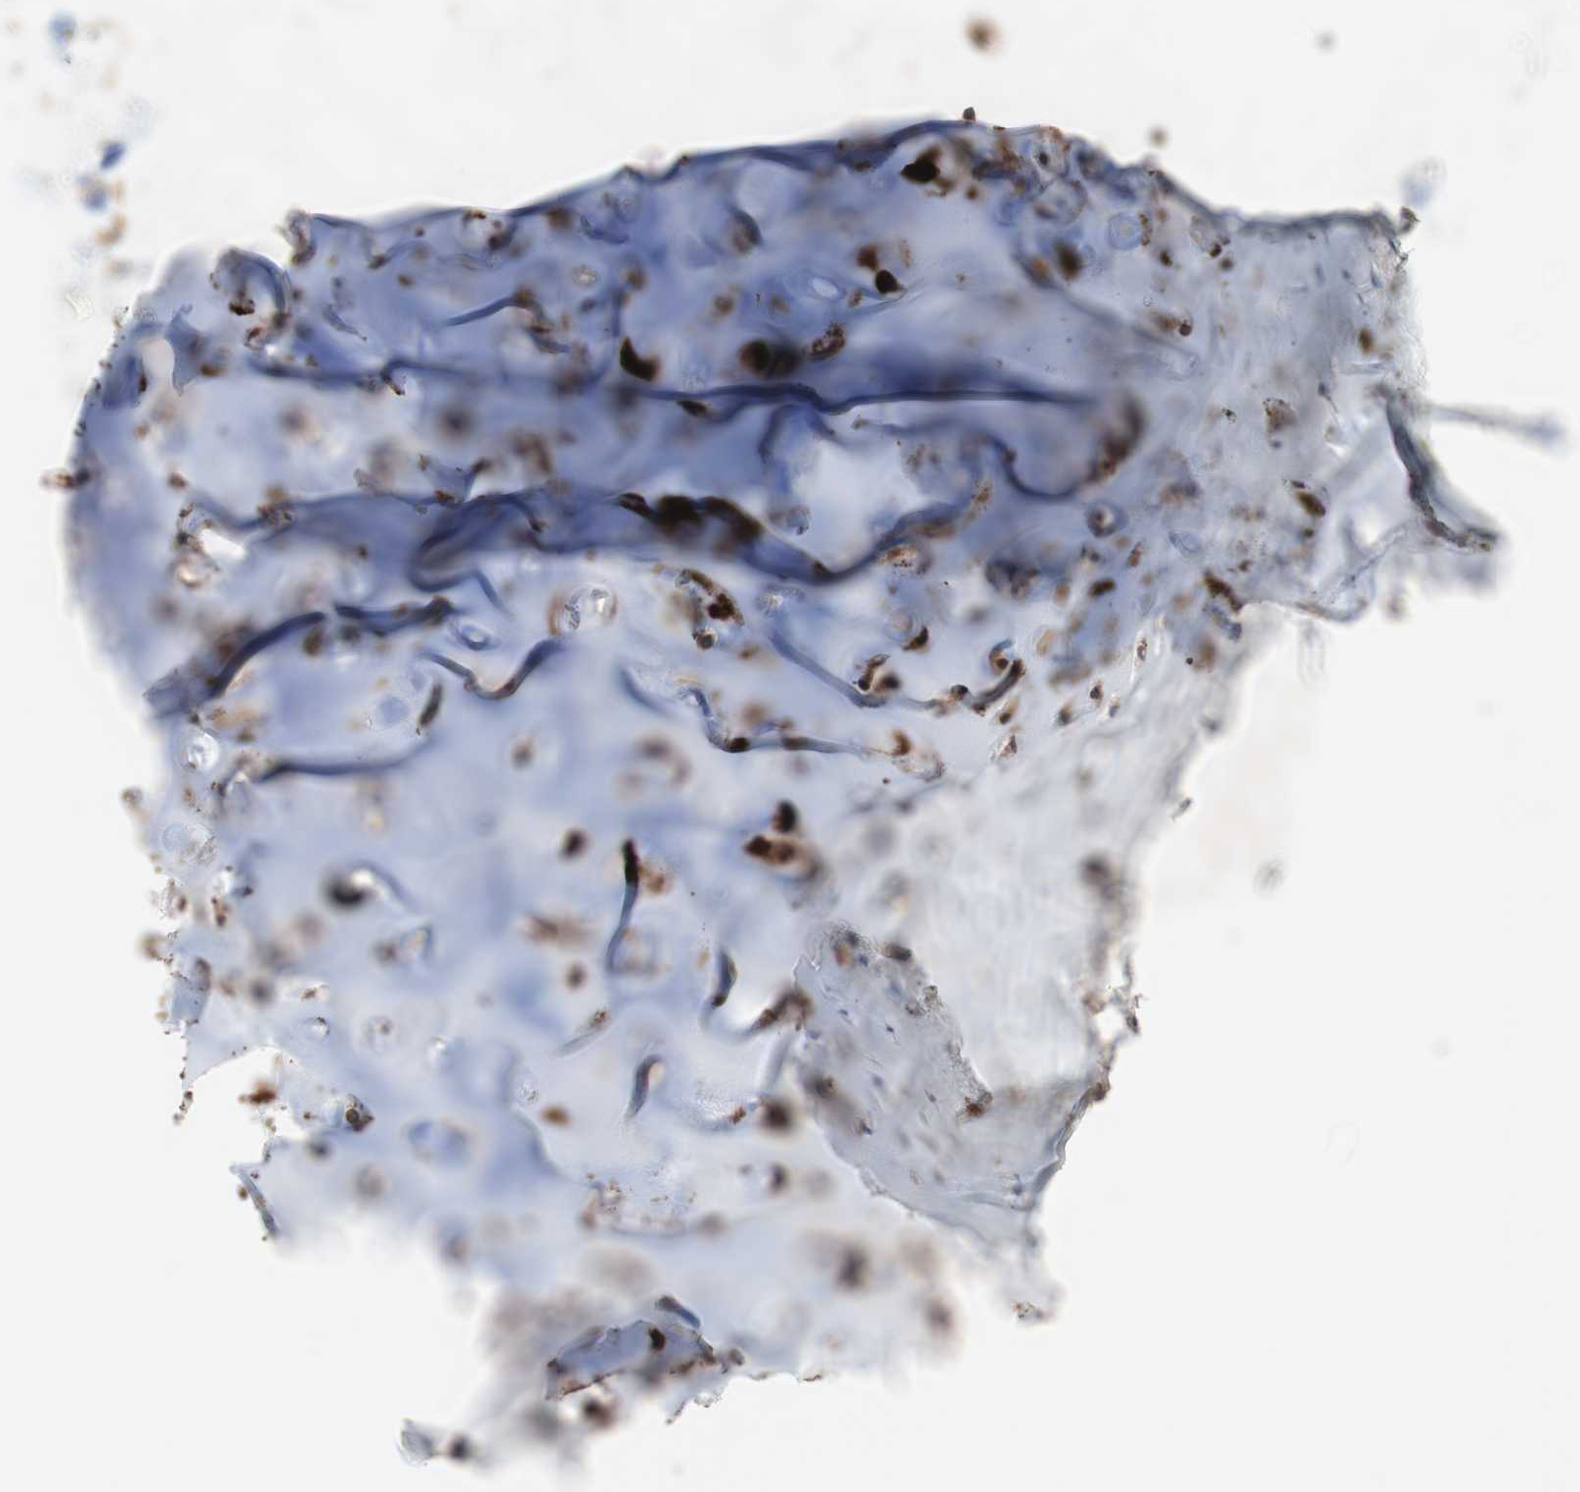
{"staining": {"intensity": "weak", "quantity": "25%-75%", "location": "cytoplasmic/membranous"}, "tissue": "adipose tissue", "cell_type": "Adipocytes", "image_type": "normal", "snomed": [{"axis": "morphology", "description": "Normal tissue, NOS"}, {"axis": "topography", "description": "Cartilage tissue"}, {"axis": "topography", "description": "Bronchus"}], "caption": "Immunohistochemistry (IHC) of benign human adipose tissue demonstrates low levels of weak cytoplasmic/membranous positivity in approximately 25%-75% of adipocytes.", "gene": "GALT", "patient": {"sex": "female", "age": 73}}